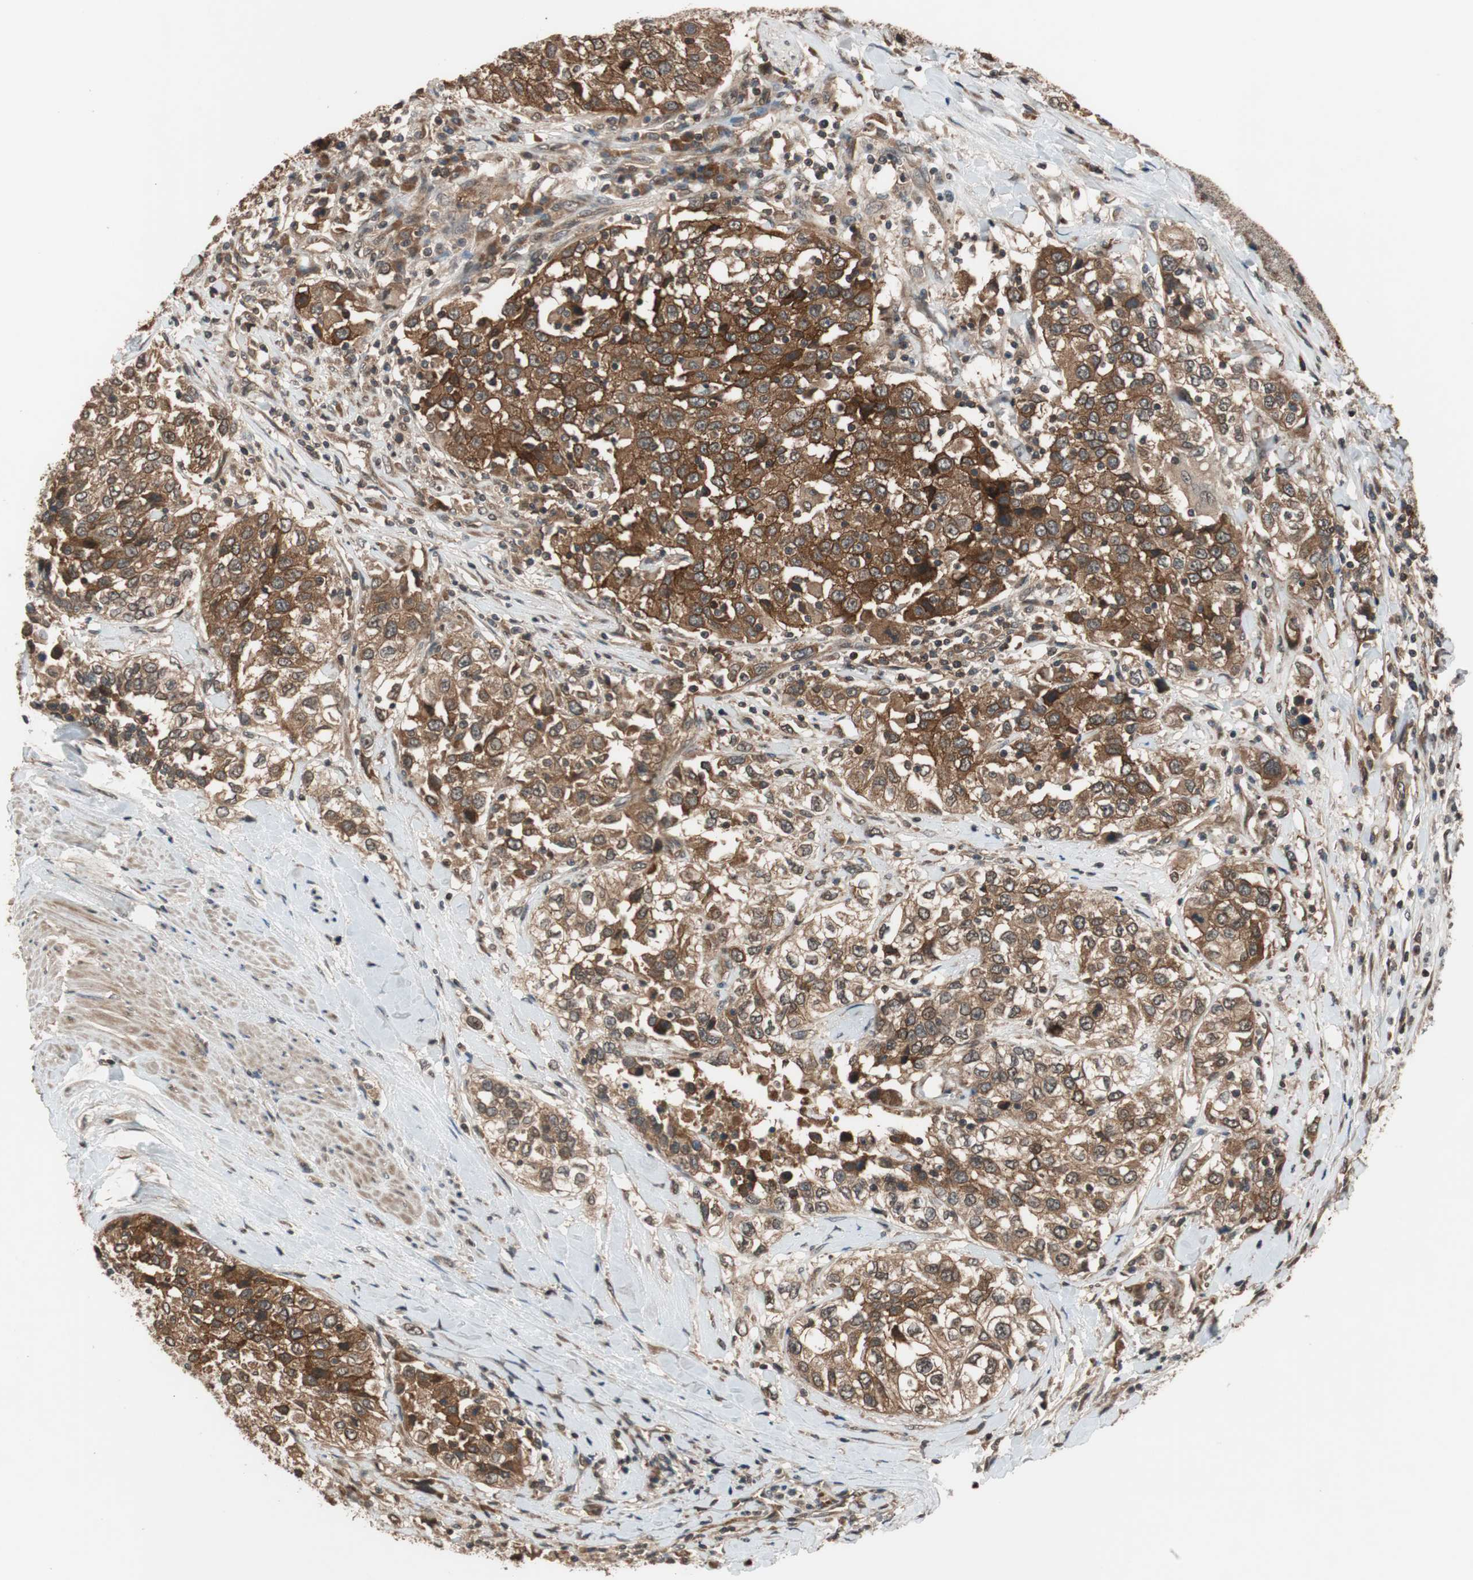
{"staining": {"intensity": "strong", "quantity": ">75%", "location": "cytoplasmic/membranous"}, "tissue": "urothelial cancer", "cell_type": "Tumor cells", "image_type": "cancer", "snomed": [{"axis": "morphology", "description": "Urothelial carcinoma, High grade"}, {"axis": "topography", "description": "Urinary bladder"}], "caption": "Protein expression analysis of high-grade urothelial carcinoma reveals strong cytoplasmic/membranous staining in approximately >75% of tumor cells. Using DAB (3,3'-diaminobenzidine) (brown) and hematoxylin (blue) stains, captured at high magnification using brightfield microscopy.", "gene": "TMEM230", "patient": {"sex": "female", "age": 80}}